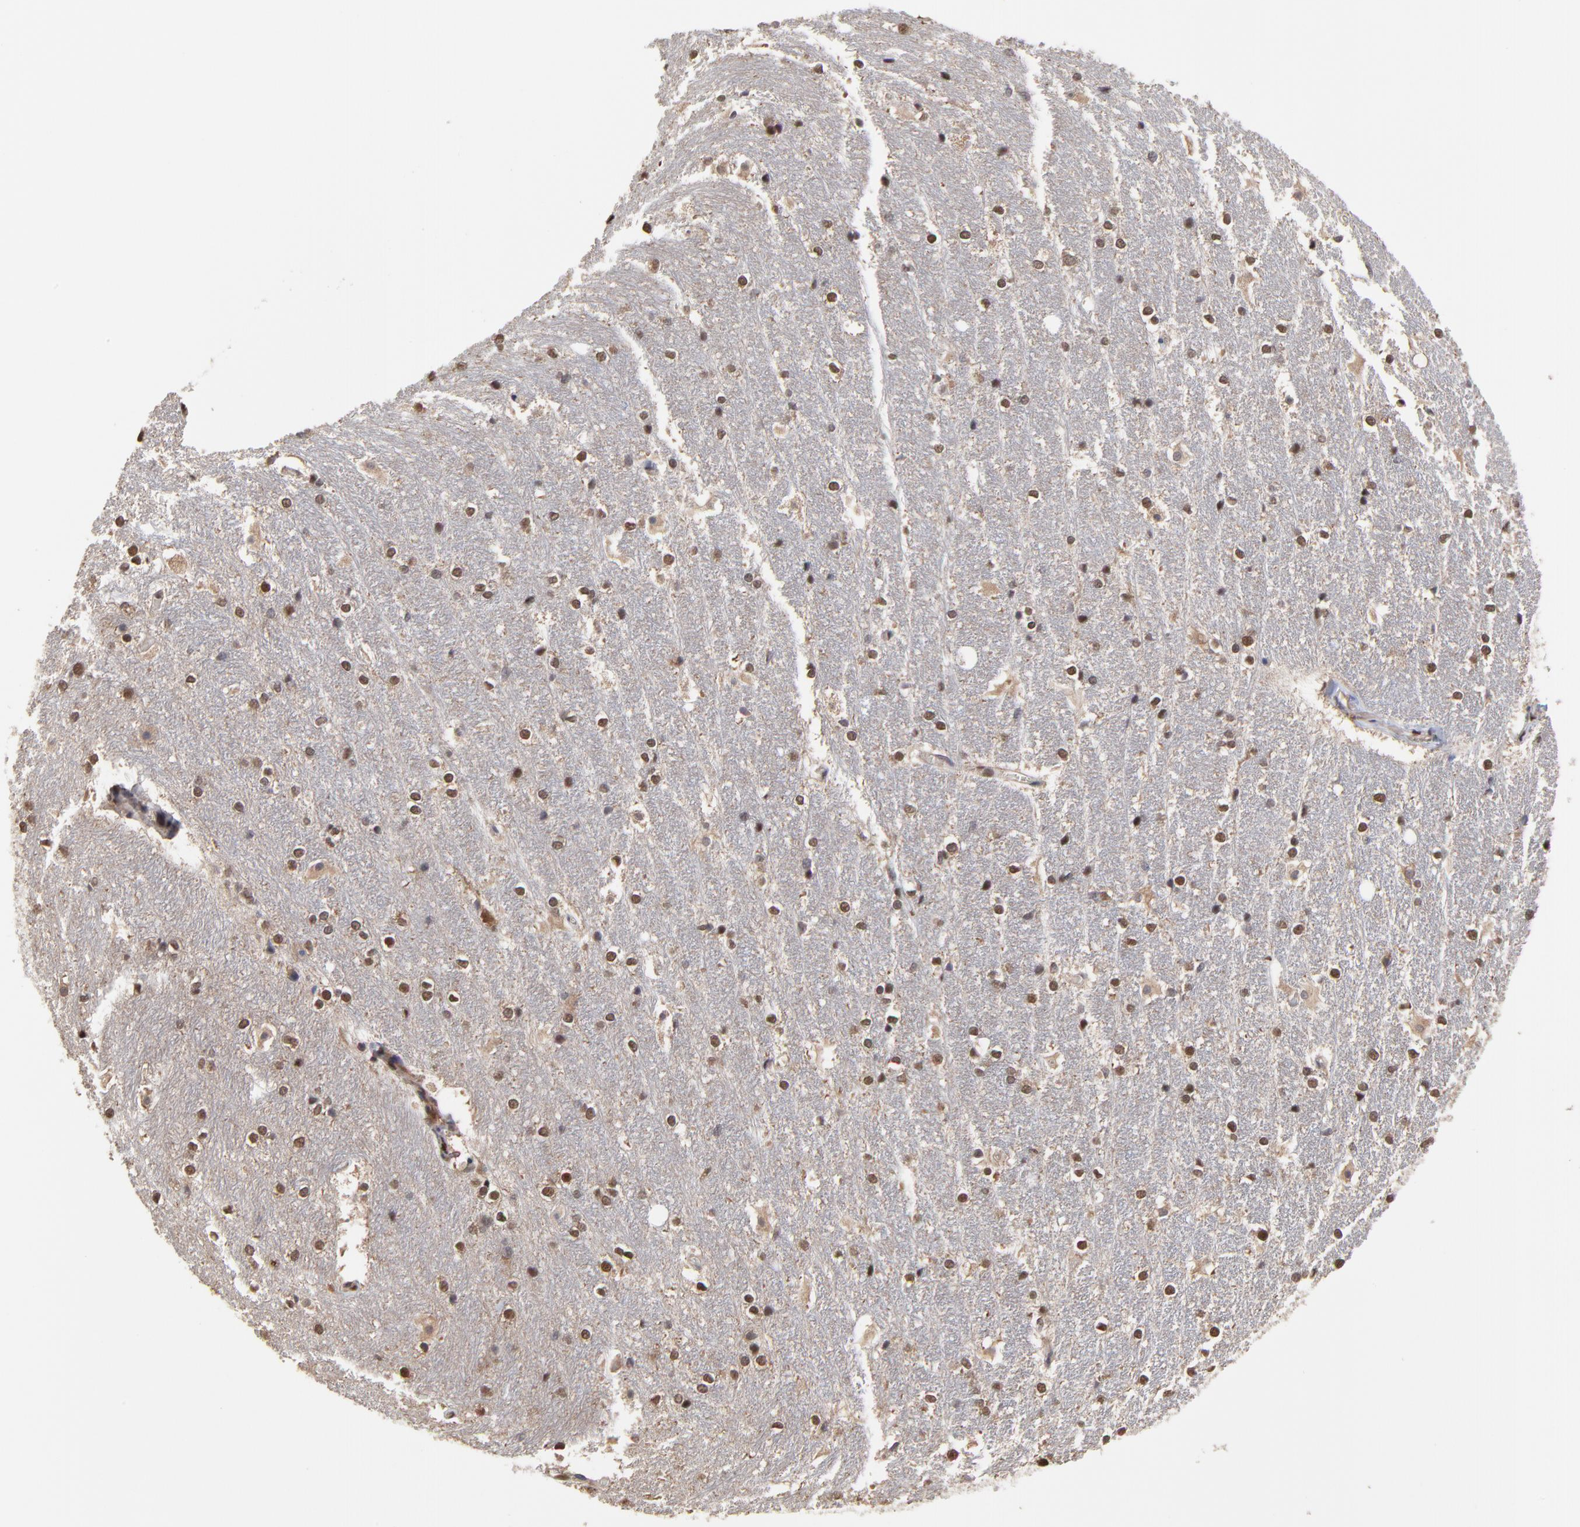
{"staining": {"intensity": "weak", "quantity": "25%-75%", "location": "cytoplasmic/membranous"}, "tissue": "hippocampus", "cell_type": "Glial cells", "image_type": "normal", "snomed": [{"axis": "morphology", "description": "Normal tissue, NOS"}, {"axis": "topography", "description": "Hippocampus"}], "caption": "Normal hippocampus exhibits weak cytoplasmic/membranous positivity in approximately 25%-75% of glial cells, visualized by immunohistochemistry.", "gene": "CCT2", "patient": {"sex": "female", "age": 19}}